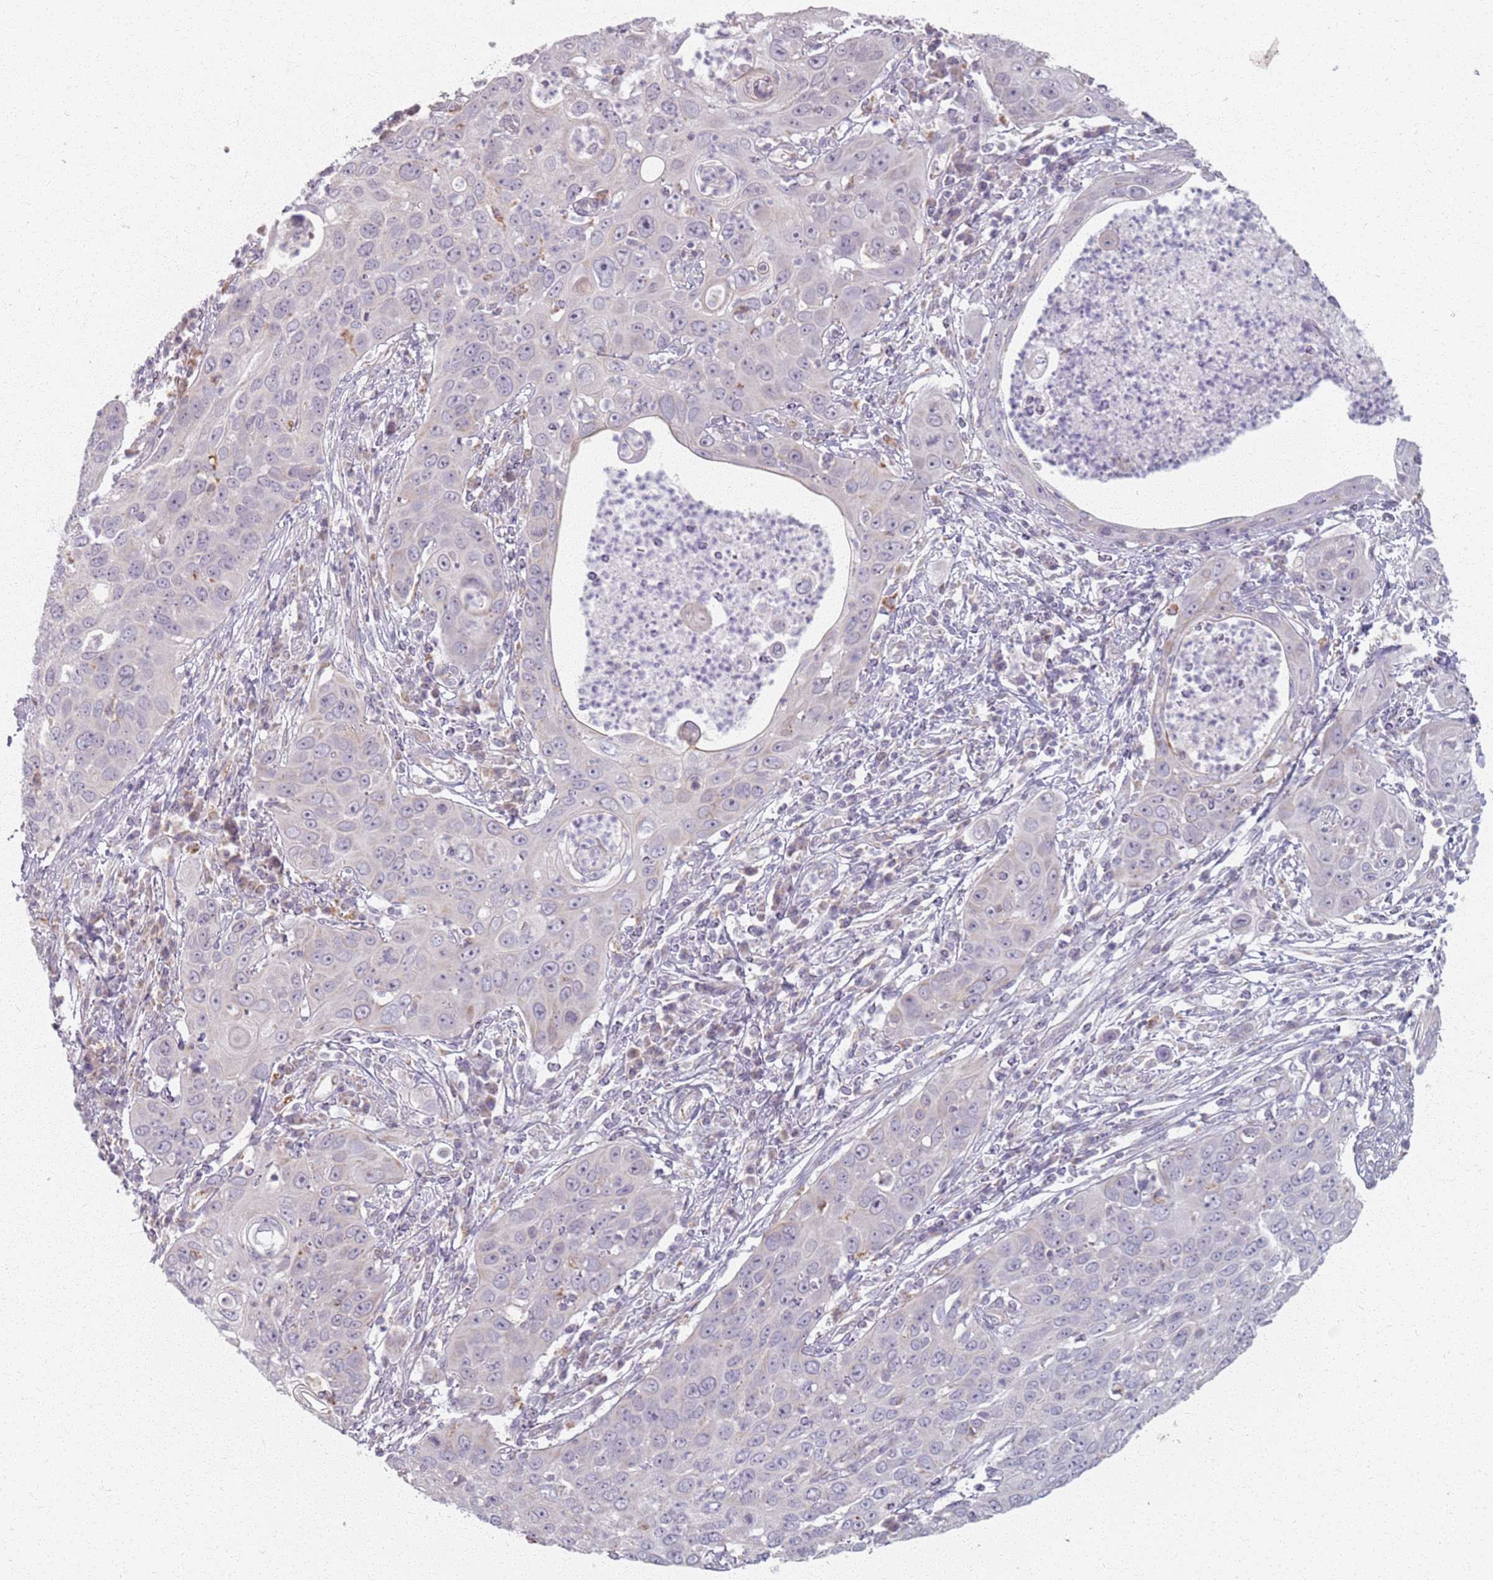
{"staining": {"intensity": "negative", "quantity": "none", "location": "none"}, "tissue": "cervical cancer", "cell_type": "Tumor cells", "image_type": "cancer", "snomed": [{"axis": "morphology", "description": "Squamous cell carcinoma, NOS"}, {"axis": "topography", "description": "Cervix"}], "caption": "DAB immunohistochemical staining of cervical cancer (squamous cell carcinoma) exhibits no significant expression in tumor cells.", "gene": "PKD2L2", "patient": {"sex": "female", "age": 36}}